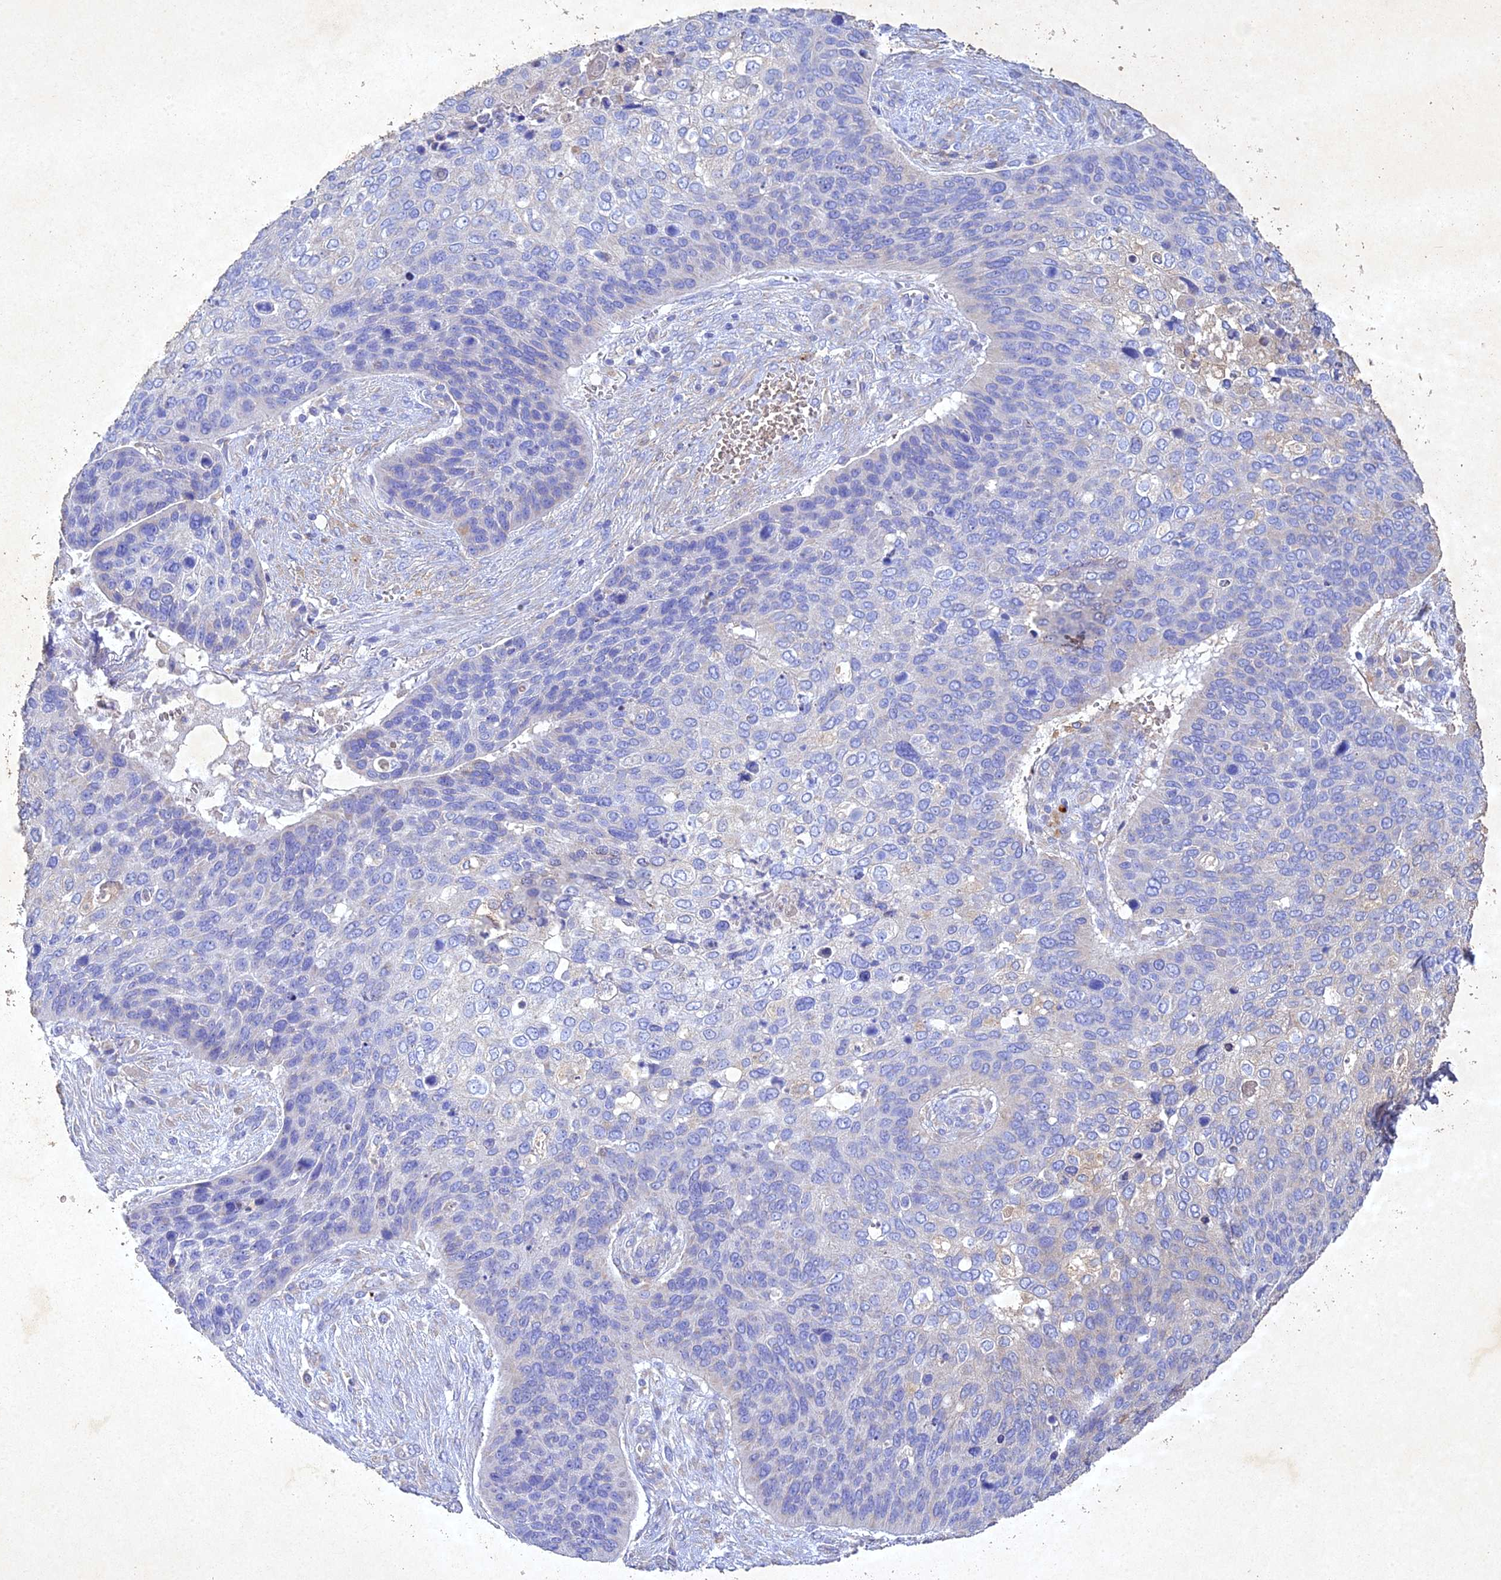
{"staining": {"intensity": "negative", "quantity": "none", "location": "none"}, "tissue": "skin cancer", "cell_type": "Tumor cells", "image_type": "cancer", "snomed": [{"axis": "morphology", "description": "Basal cell carcinoma"}, {"axis": "topography", "description": "Skin"}], "caption": "Immunohistochemistry (IHC) micrograph of human basal cell carcinoma (skin) stained for a protein (brown), which exhibits no staining in tumor cells.", "gene": "NDUFV1", "patient": {"sex": "female", "age": 74}}